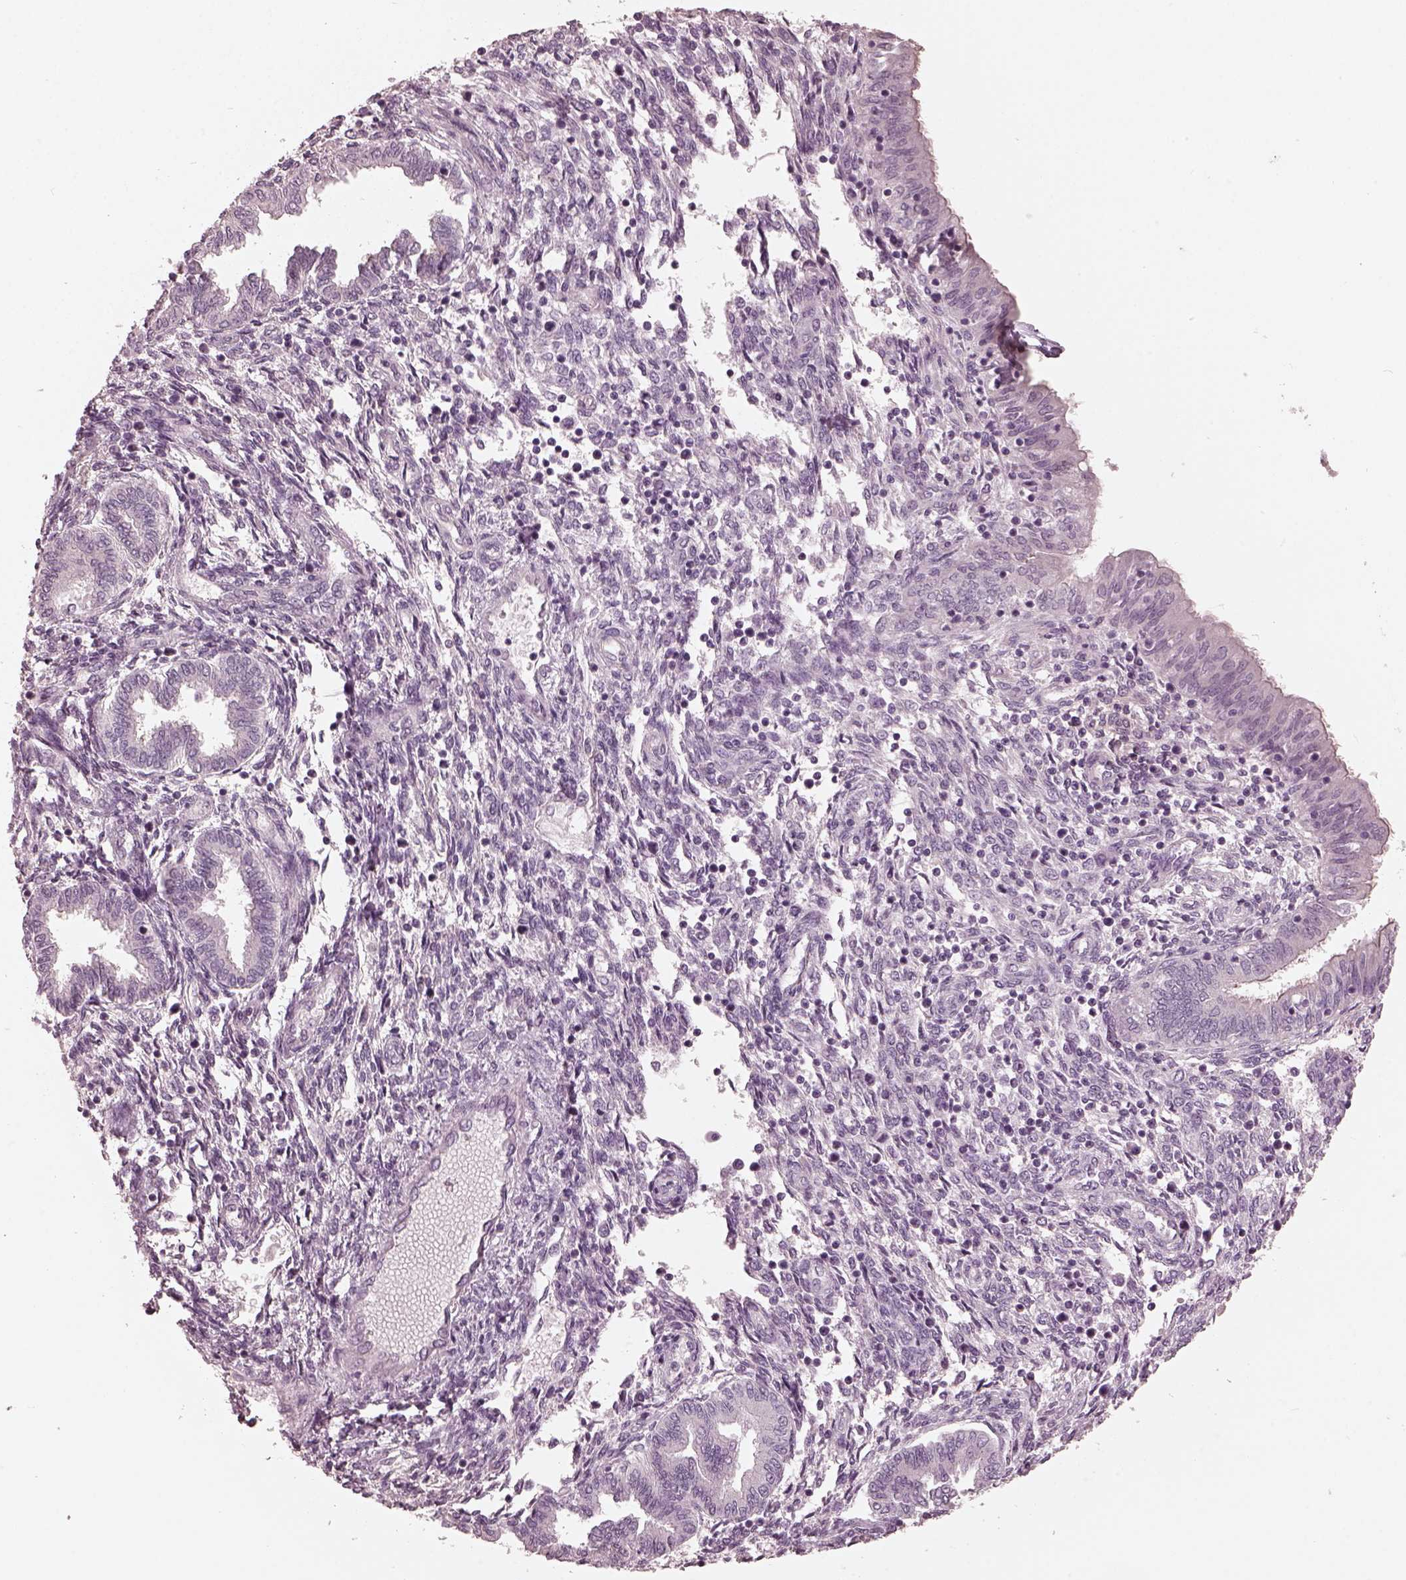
{"staining": {"intensity": "negative", "quantity": "none", "location": "none"}, "tissue": "endometrium", "cell_type": "Cells in endometrial stroma", "image_type": "normal", "snomed": [{"axis": "morphology", "description": "Normal tissue, NOS"}, {"axis": "topography", "description": "Endometrium"}], "caption": "IHC histopathology image of unremarkable endometrium: human endometrium stained with DAB (3,3'-diaminobenzidine) exhibits no significant protein staining in cells in endometrial stroma. (DAB (3,3'-diaminobenzidine) IHC visualized using brightfield microscopy, high magnification).", "gene": "OPTC", "patient": {"sex": "female", "age": 42}}